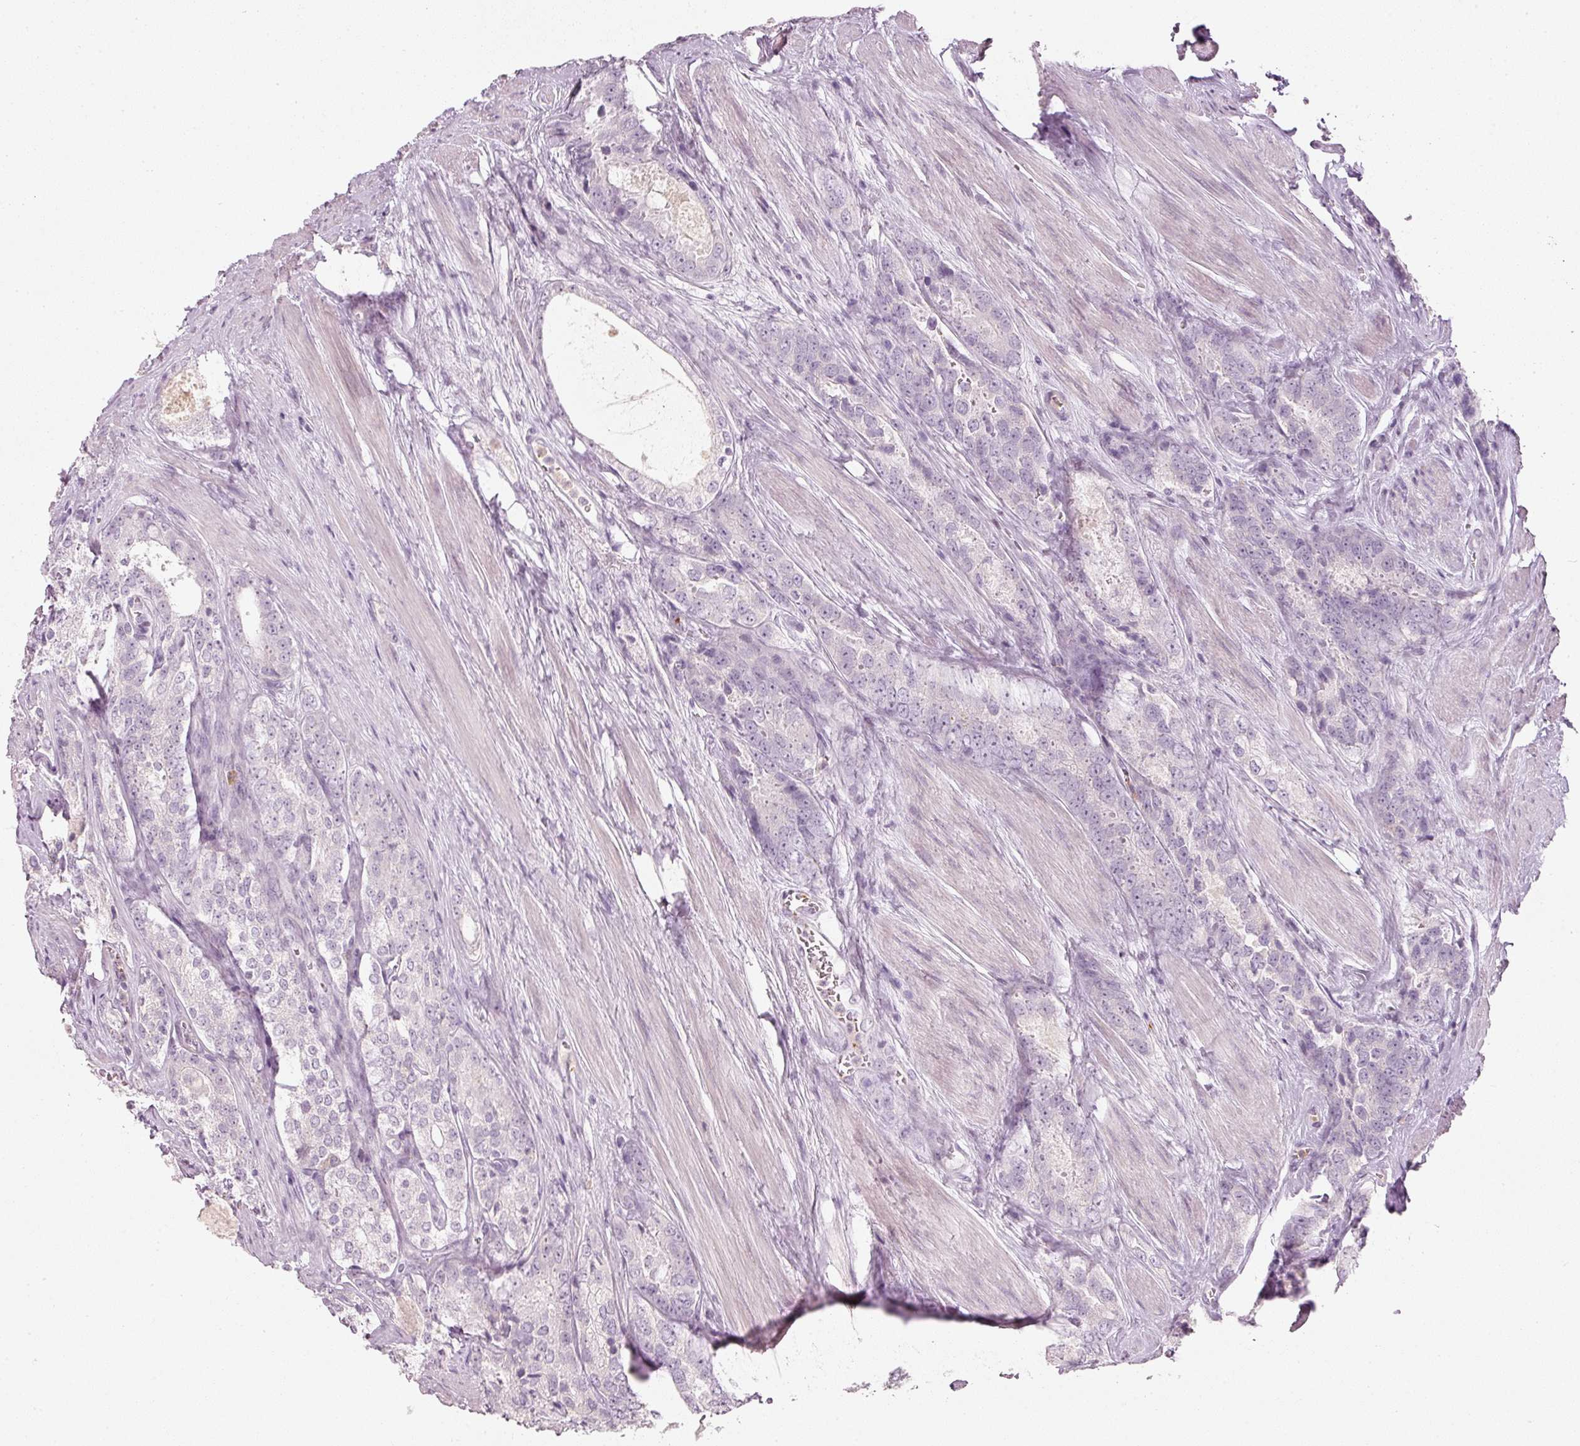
{"staining": {"intensity": "negative", "quantity": "none", "location": "none"}, "tissue": "prostate cancer", "cell_type": "Tumor cells", "image_type": "cancer", "snomed": [{"axis": "morphology", "description": "Adenocarcinoma, Low grade"}, {"axis": "topography", "description": "Prostate"}], "caption": "This is an immunohistochemistry (IHC) image of prostate low-grade adenocarcinoma. There is no expression in tumor cells.", "gene": "LECT2", "patient": {"sex": "male", "age": 68}}